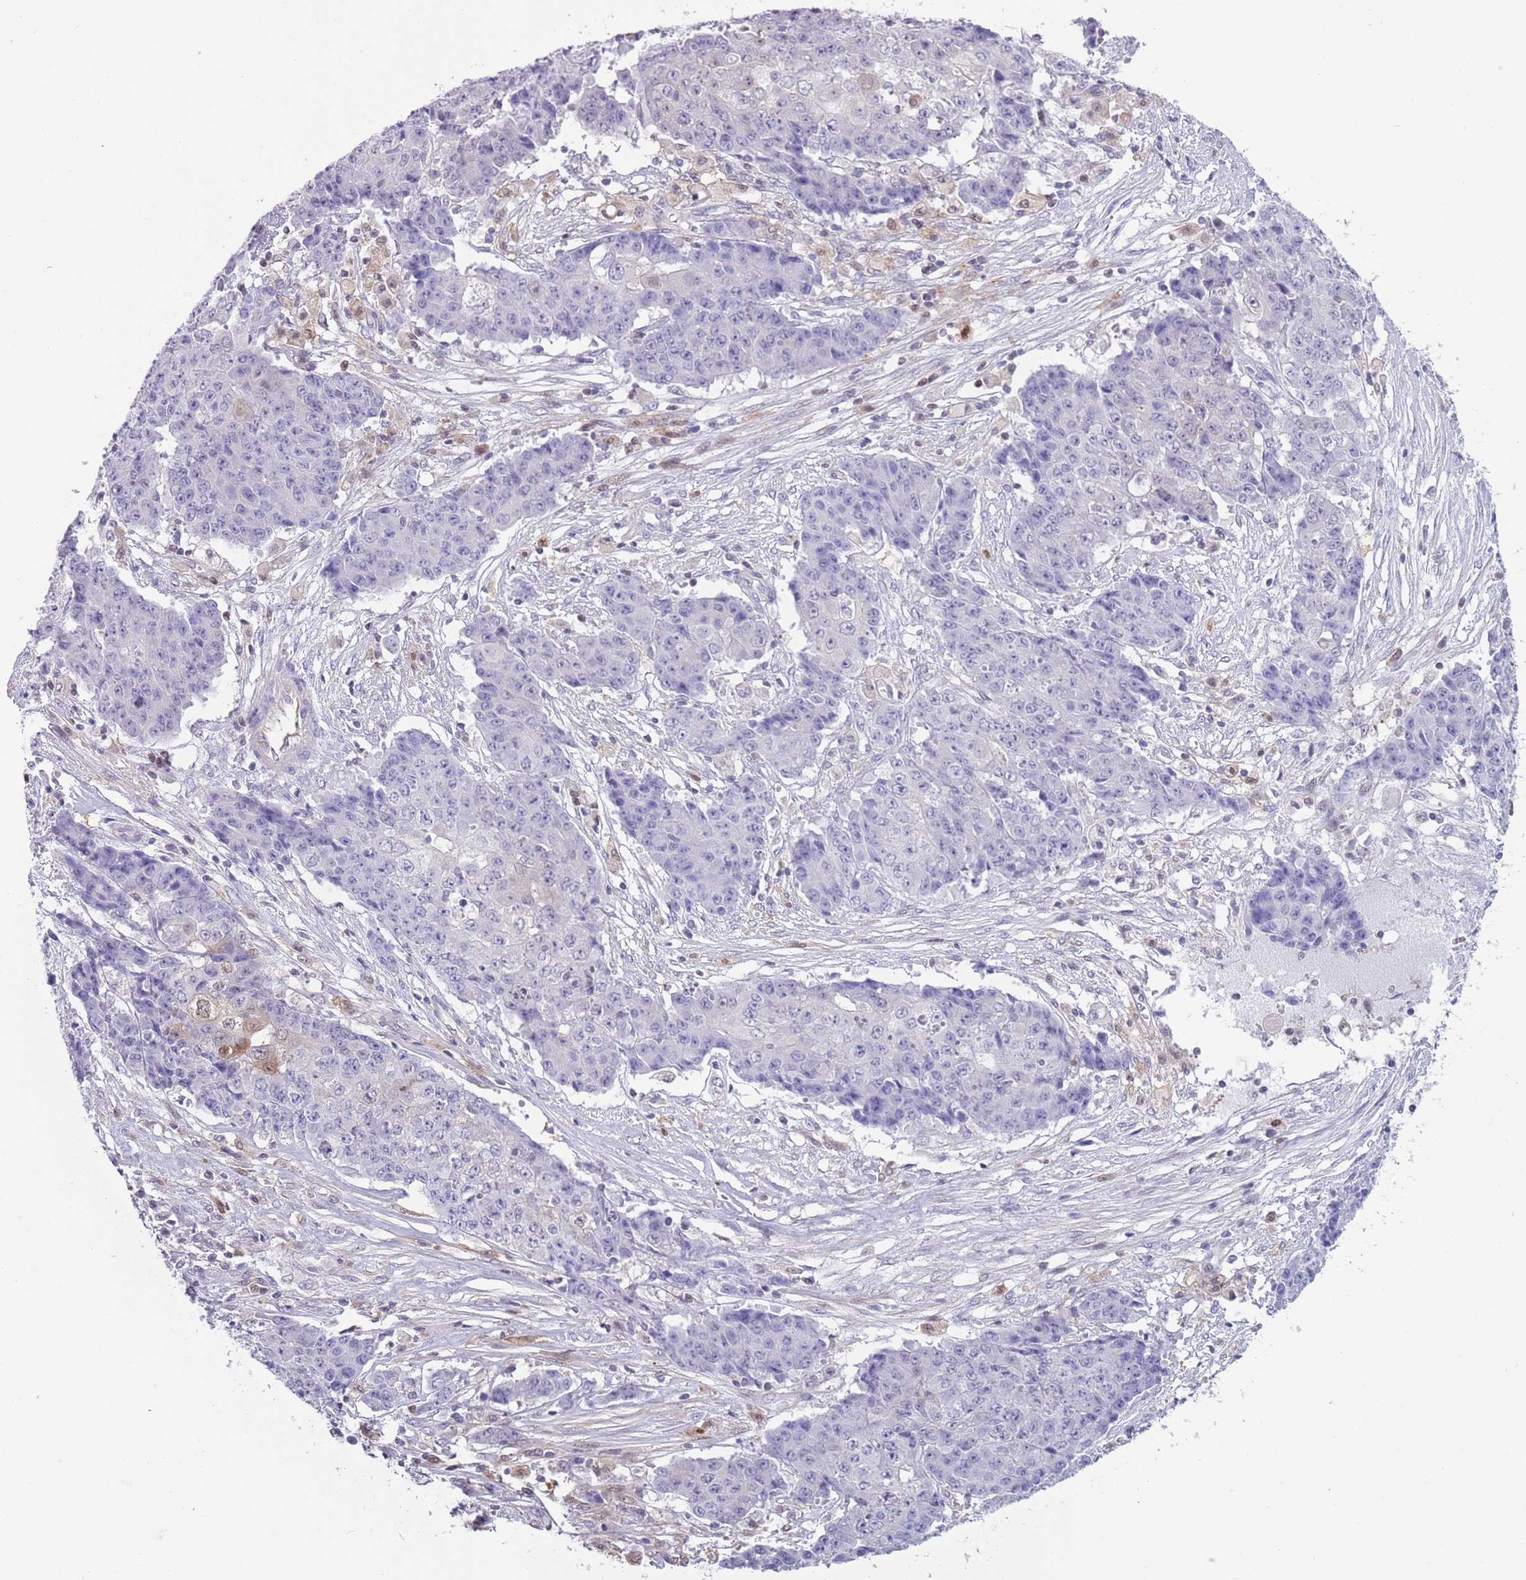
{"staining": {"intensity": "weak", "quantity": "<25%", "location": "cytoplasmic/membranous,nuclear"}, "tissue": "ovarian cancer", "cell_type": "Tumor cells", "image_type": "cancer", "snomed": [{"axis": "morphology", "description": "Carcinoma, endometroid"}, {"axis": "topography", "description": "Ovary"}], "caption": "Immunohistochemical staining of ovarian endometroid carcinoma shows no significant expression in tumor cells.", "gene": "NBPF6", "patient": {"sex": "female", "age": 42}}